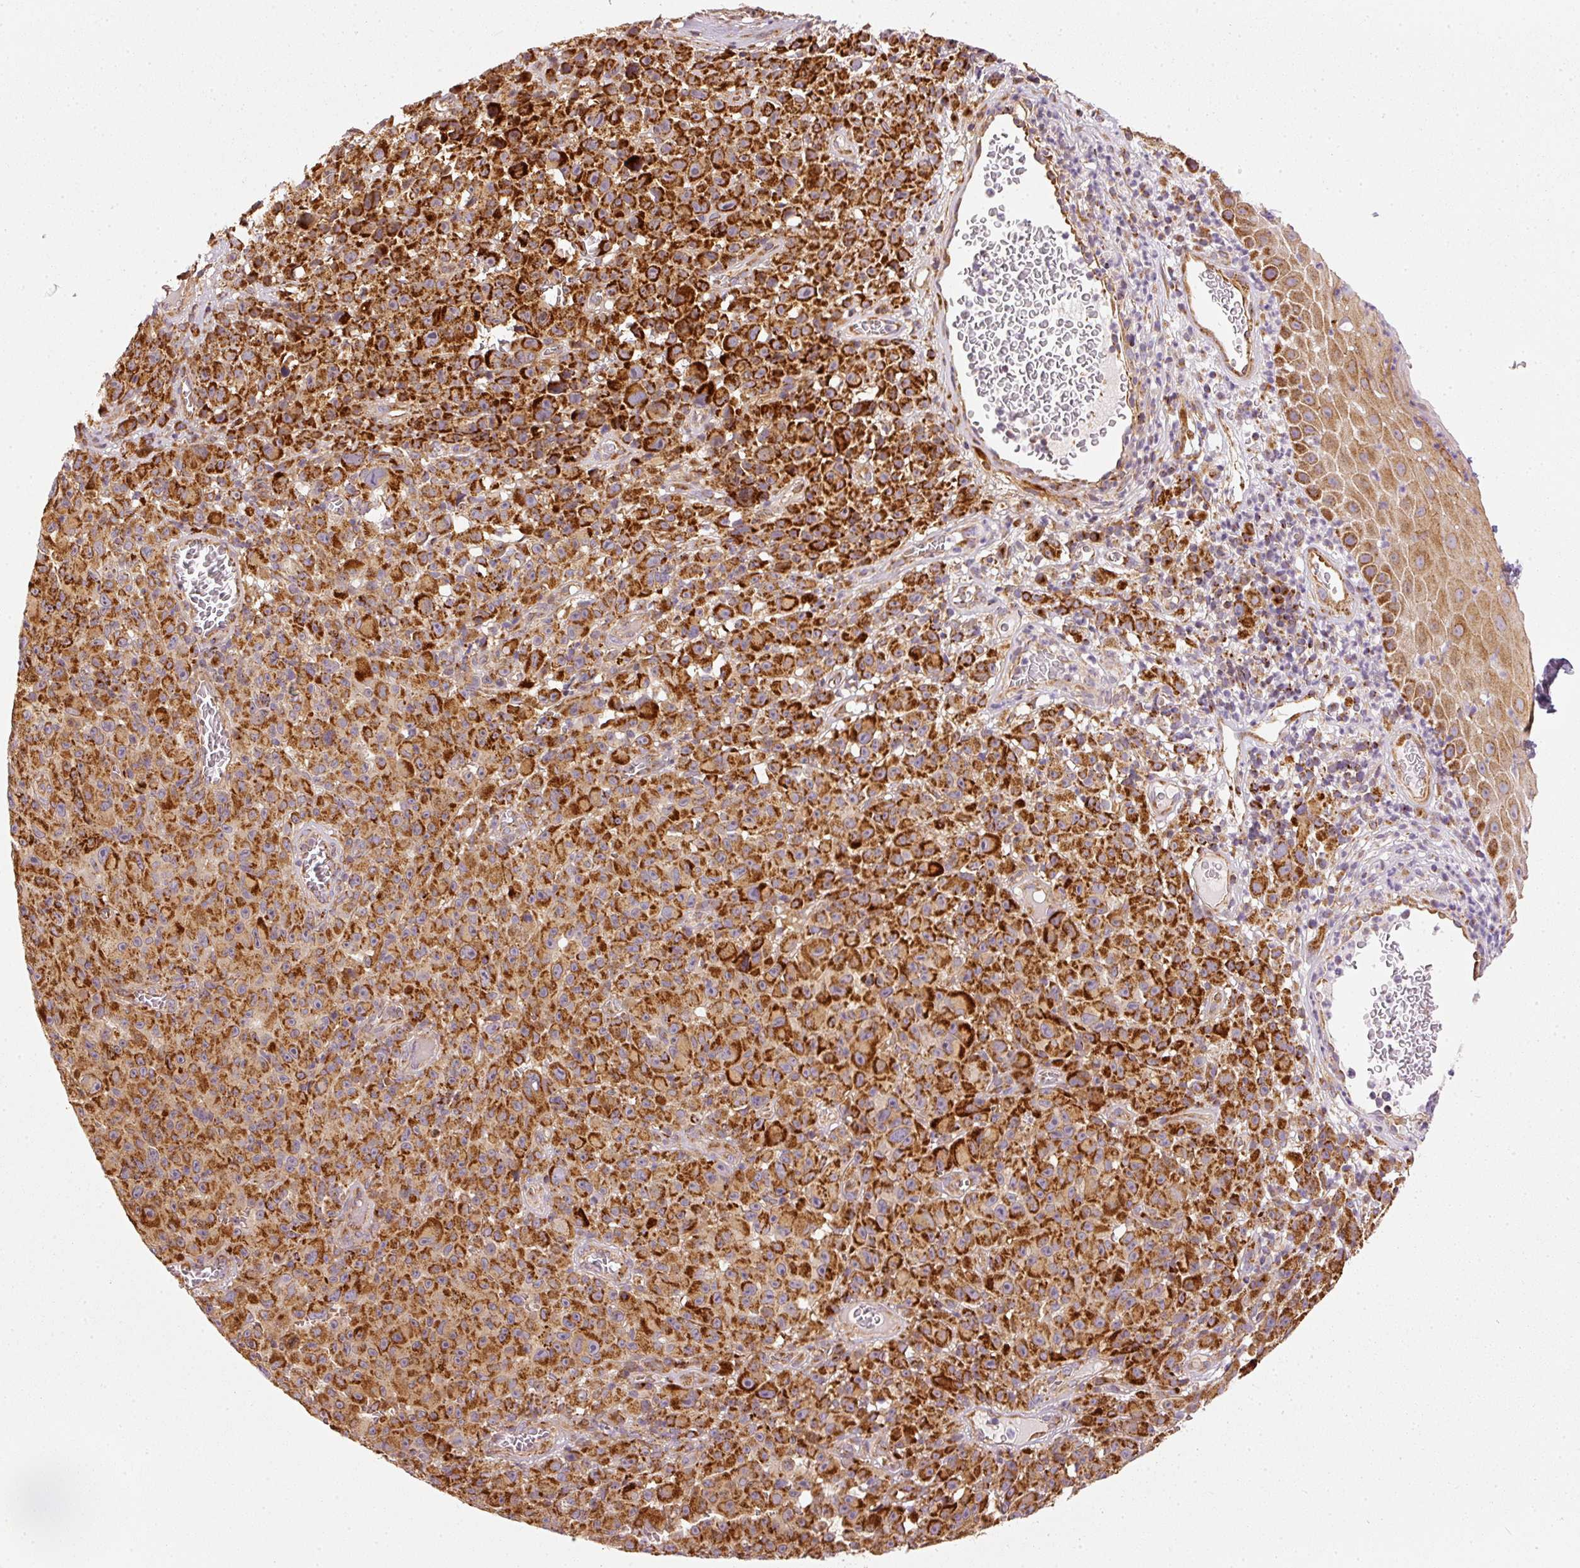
{"staining": {"intensity": "strong", "quantity": ">75%", "location": "cytoplasmic/membranous"}, "tissue": "melanoma", "cell_type": "Tumor cells", "image_type": "cancer", "snomed": [{"axis": "morphology", "description": "Malignant melanoma, NOS"}, {"axis": "topography", "description": "Skin"}], "caption": "DAB immunohistochemical staining of melanoma exhibits strong cytoplasmic/membranous protein expression in about >75% of tumor cells.", "gene": "MTHFD1L", "patient": {"sex": "female", "age": 82}}